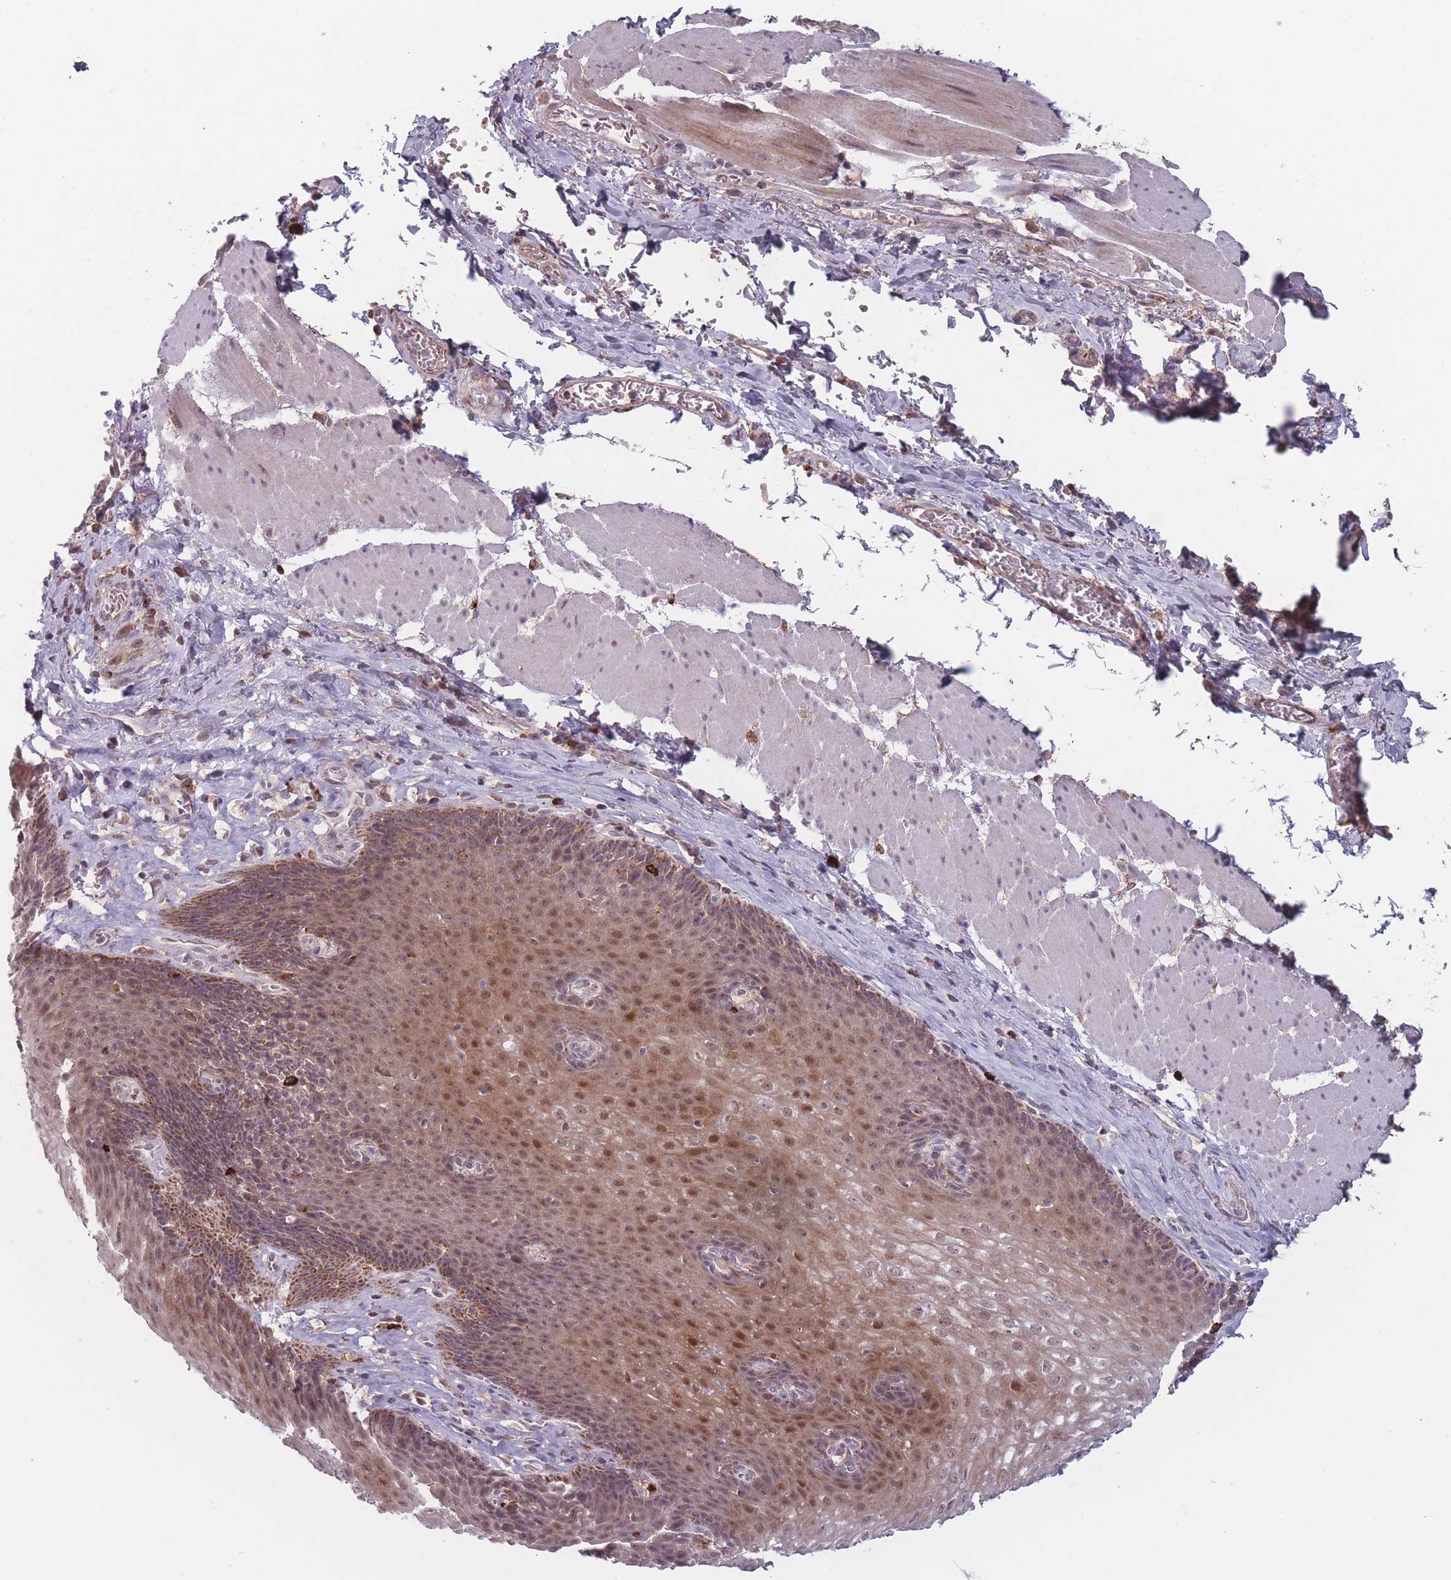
{"staining": {"intensity": "moderate", "quantity": ">75%", "location": "cytoplasmic/membranous,nuclear"}, "tissue": "esophagus", "cell_type": "Squamous epithelial cells", "image_type": "normal", "snomed": [{"axis": "morphology", "description": "Normal tissue, NOS"}, {"axis": "topography", "description": "Esophagus"}], "caption": "Esophagus stained for a protein displays moderate cytoplasmic/membranous,nuclear positivity in squamous epithelial cells. (DAB (3,3'-diaminobenzidine) = brown stain, brightfield microscopy at high magnification).", "gene": "TMEM232", "patient": {"sex": "female", "age": 66}}